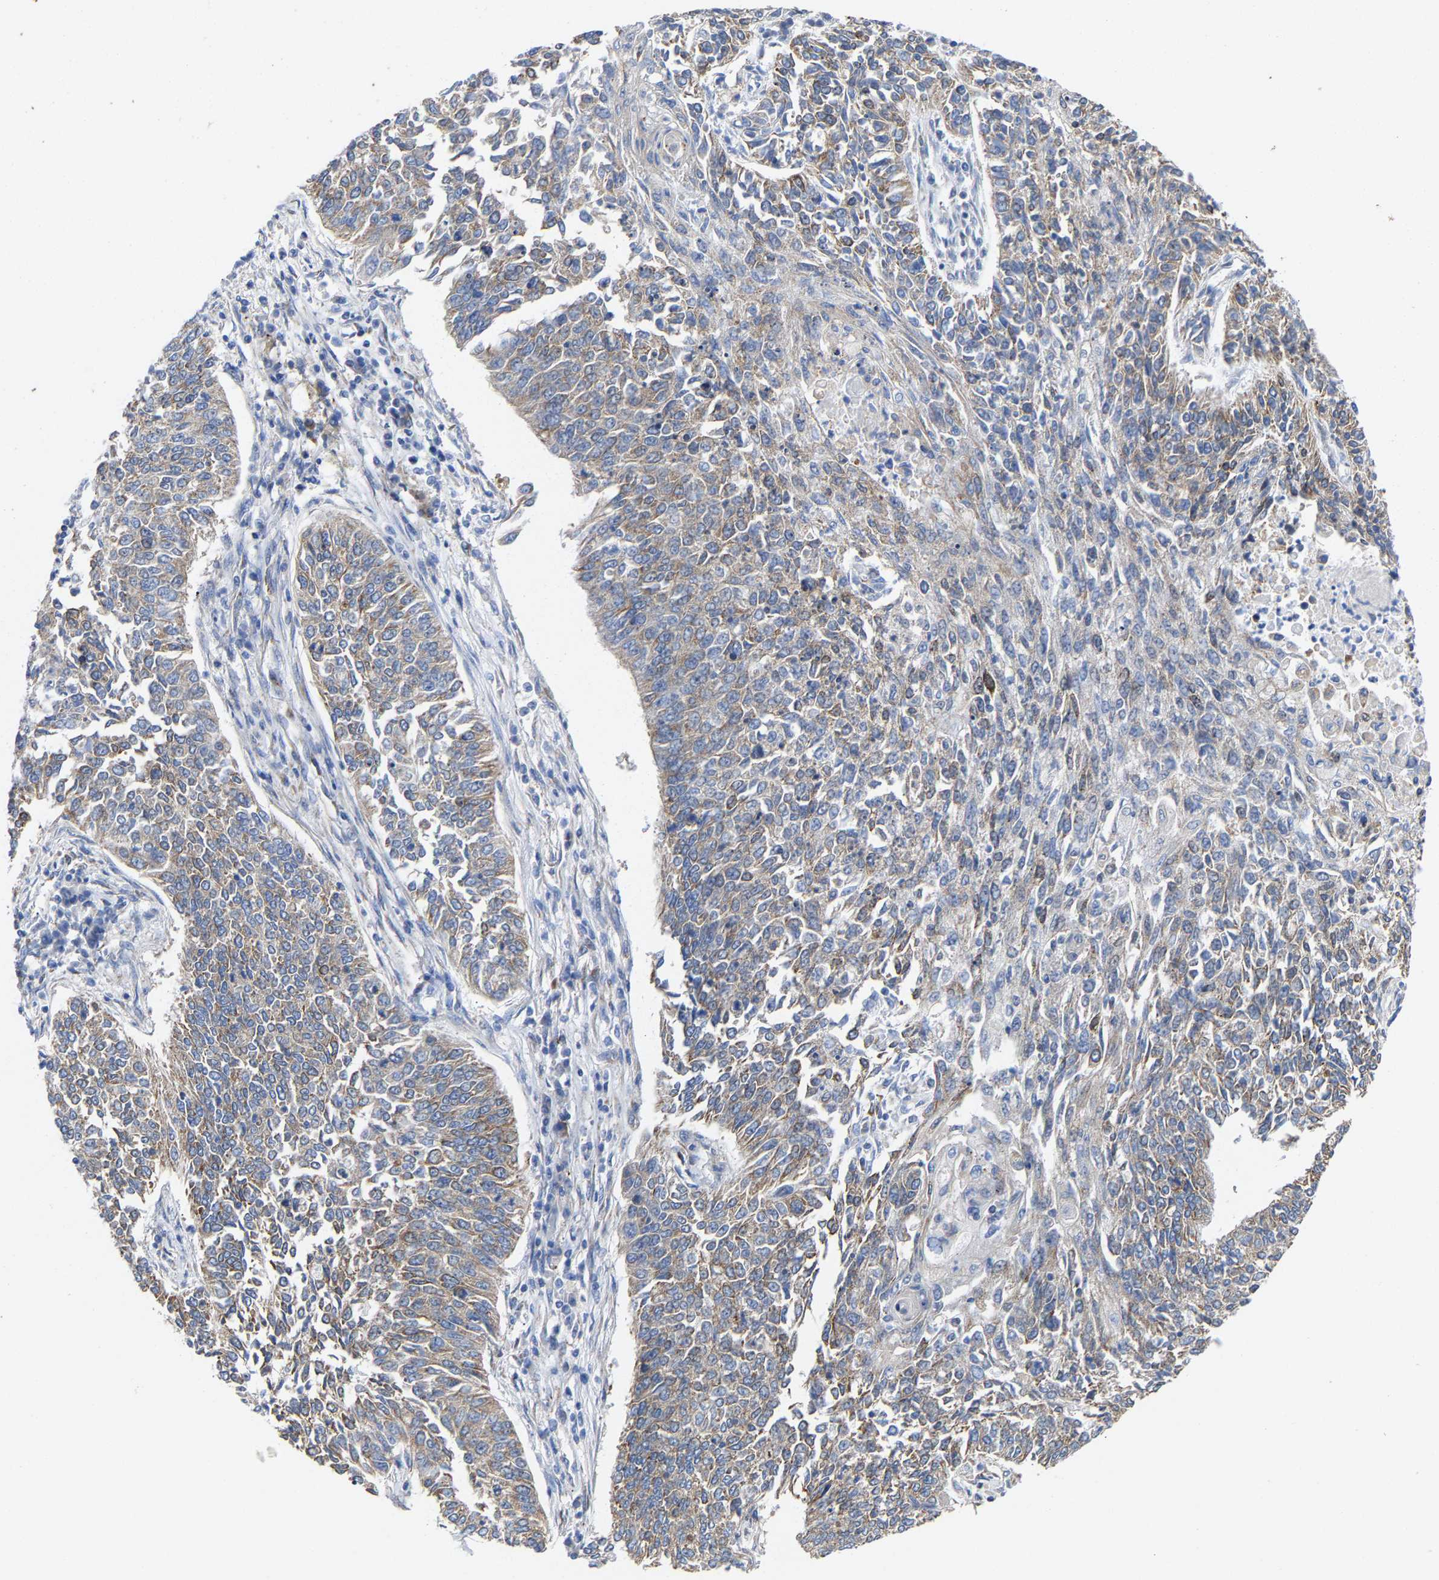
{"staining": {"intensity": "moderate", "quantity": ">75%", "location": "cytoplasmic/membranous"}, "tissue": "lung cancer", "cell_type": "Tumor cells", "image_type": "cancer", "snomed": [{"axis": "morphology", "description": "Normal tissue, NOS"}, {"axis": "morphology", "description": "Squamous cell carcinoma, NOS"}, {"axis": "topography", "description": "Cartilage tissue"}, {"axis": "topography", "description": "Bronchus"}, {"axis": "topography", "description": "Lung"}], "caption": "The micrograph exhibits immunohistochemical staining of lung cancer. There is moderate cytoplasmic/membranous expression is identified in approximately >75% of tumor cells.", "gene": "PPP1R15A", "patient": {"sex": "female", "age": 49}}